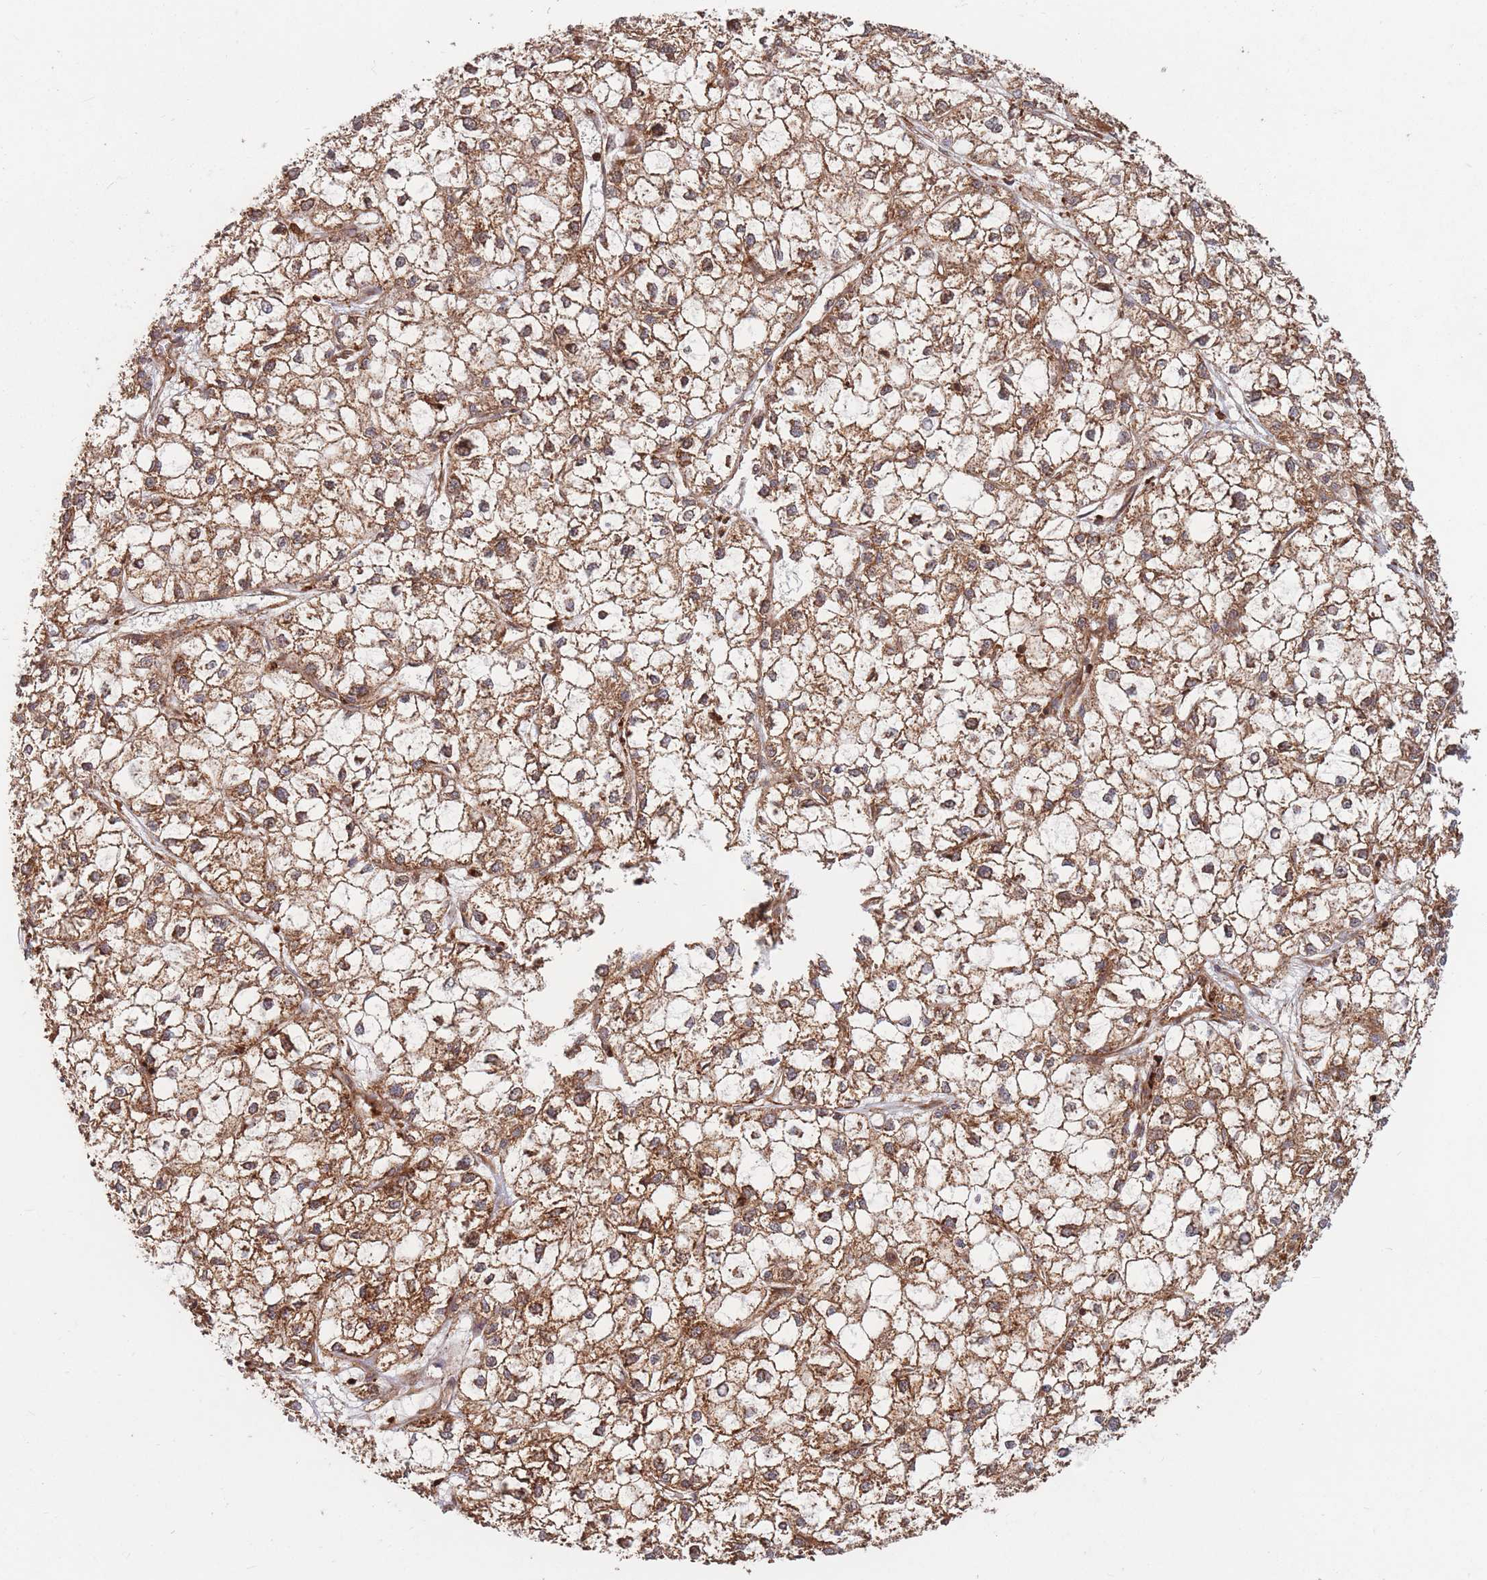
{"staining": {"intensity": "moderate", "quantity": ">75%", "location": "cytoplasmic/membranous"}, "tissue": "liver cancer", "cell_type": "Tumor cells", "image_type": "cancer", "snomed": [{"axis": "morphology", "description": "Carcinoma, Hepatocellular, NOS"}, {"axis": "topography", "description": "Liver"}], "caption": "Immunohistochemistry (DAB) staining of liver hepatocellular carcinoma demonstrates moderate cytoplasmic/membranous protein staining in approximately >75% of tumor cells.", "gene": "RASSF2", "patient": {"sex": "female", "age": 43}}